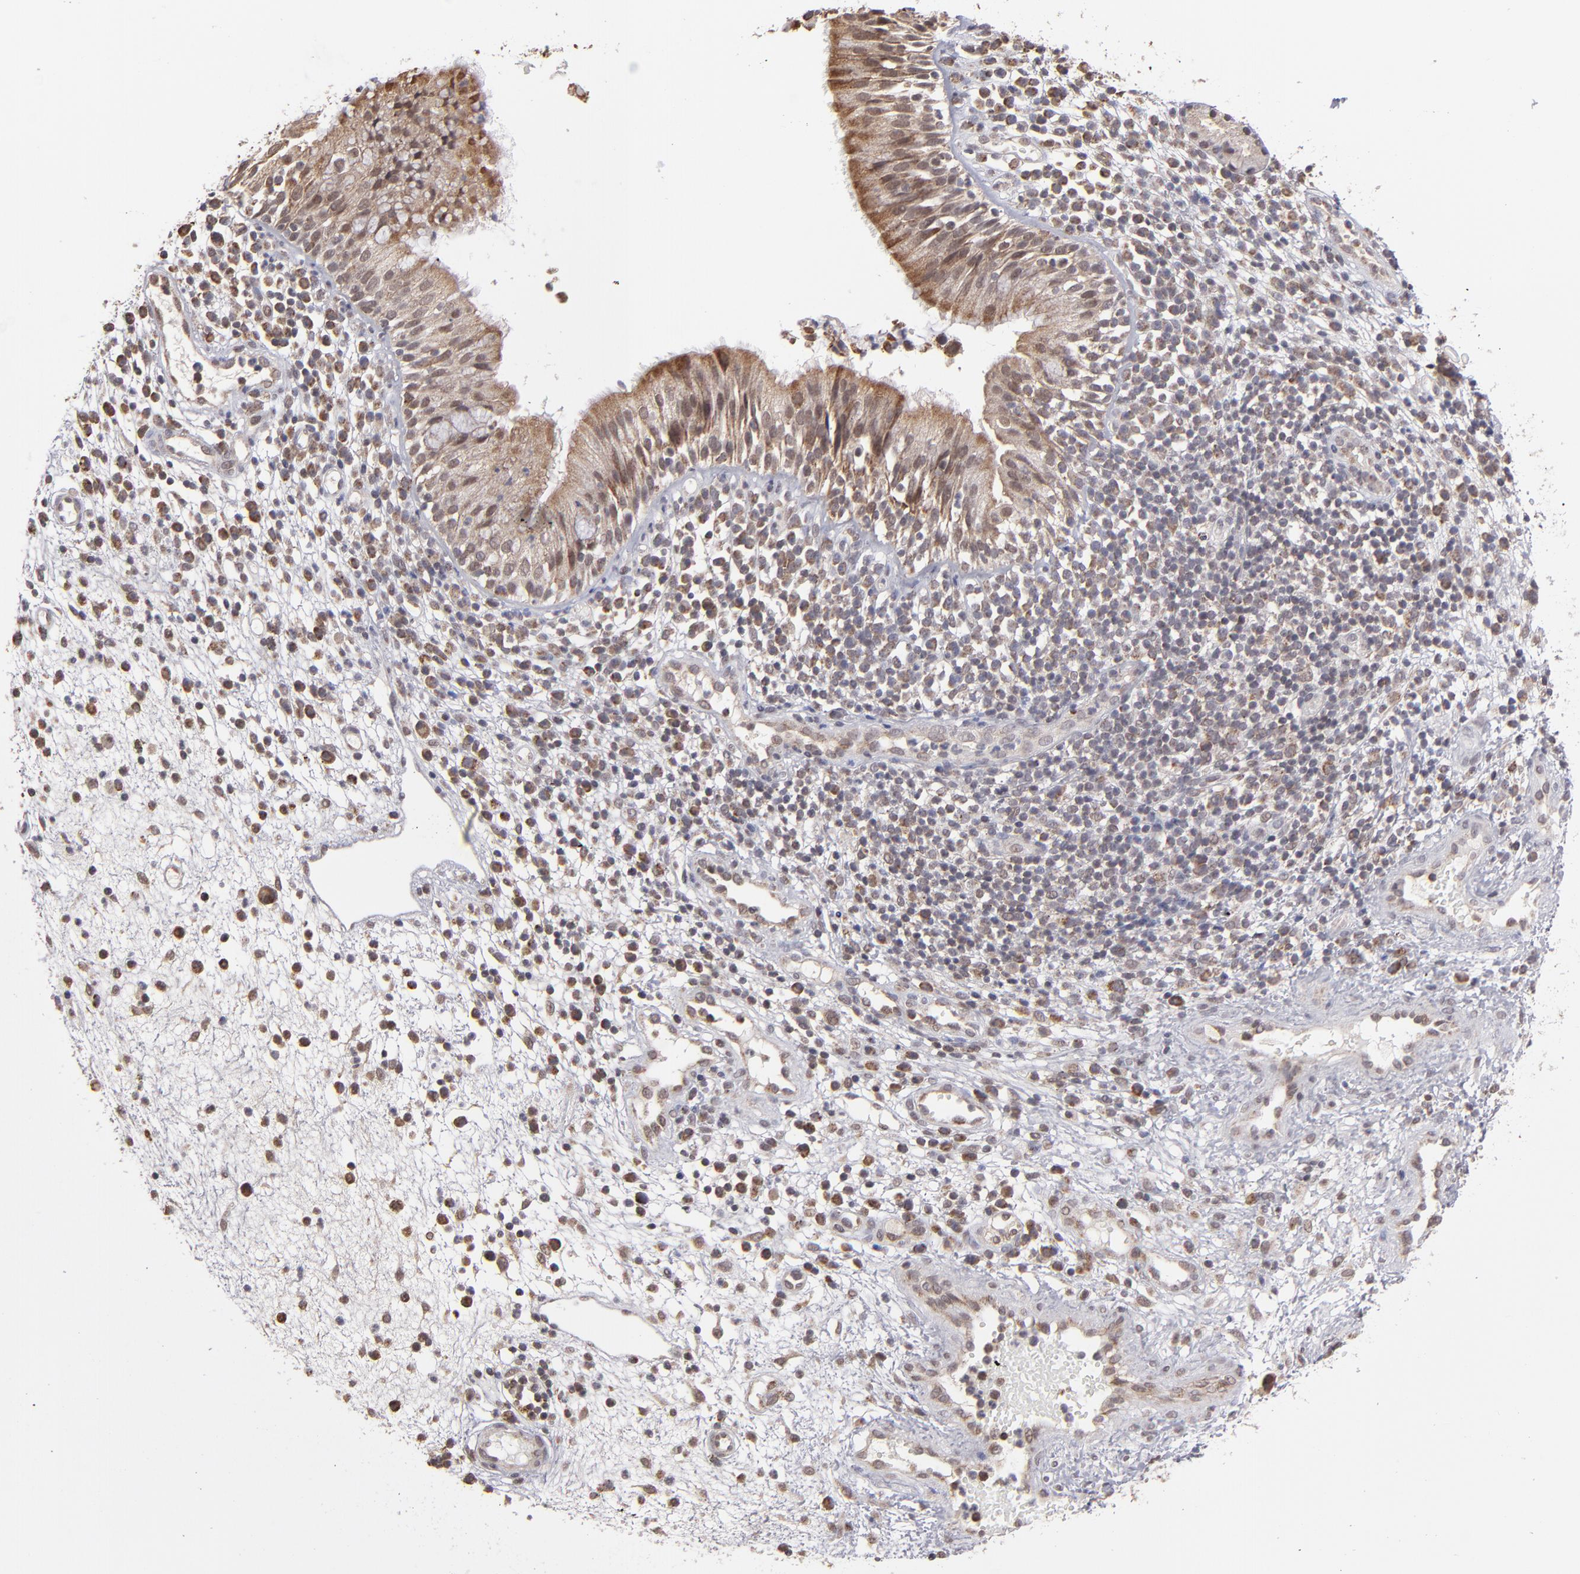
{"staining": {"intensity": "weak", "quantity": ">75%", "location": "cytoplasmic/membranous,nuclear"}, "tissue": "nasopharynx", "cell_type": "Respiratory epithelial cells", "image_type": "normal", "snomed": [{"axis": "morphology", "description": "Normal tissue, NOS"}, {"axis": "morphology", "description": "Inflammation, NOS"}, {"axis": "morphology", "description": "Malignant melanoma, Metastatic site"}, {"axis": "topography", "description": "Nasopharynx"}], "caption": "High-magnification brightfield microscopy of benign nasopharynx stained with DAB (brown) and counterstained with hematoxylin (blue). respiratory epithelial cells exhibit weak cytoplasmic/membranous,nuclear positivity is appreciated in approximately>75% of cells. The protein of interest is stained brown, and the nuclei are stained in blue (DAB IHC with brightfield microscopy, high magnification).", "gene": "SLC15A1", "patient": {"sex": "female", "age": 55}}